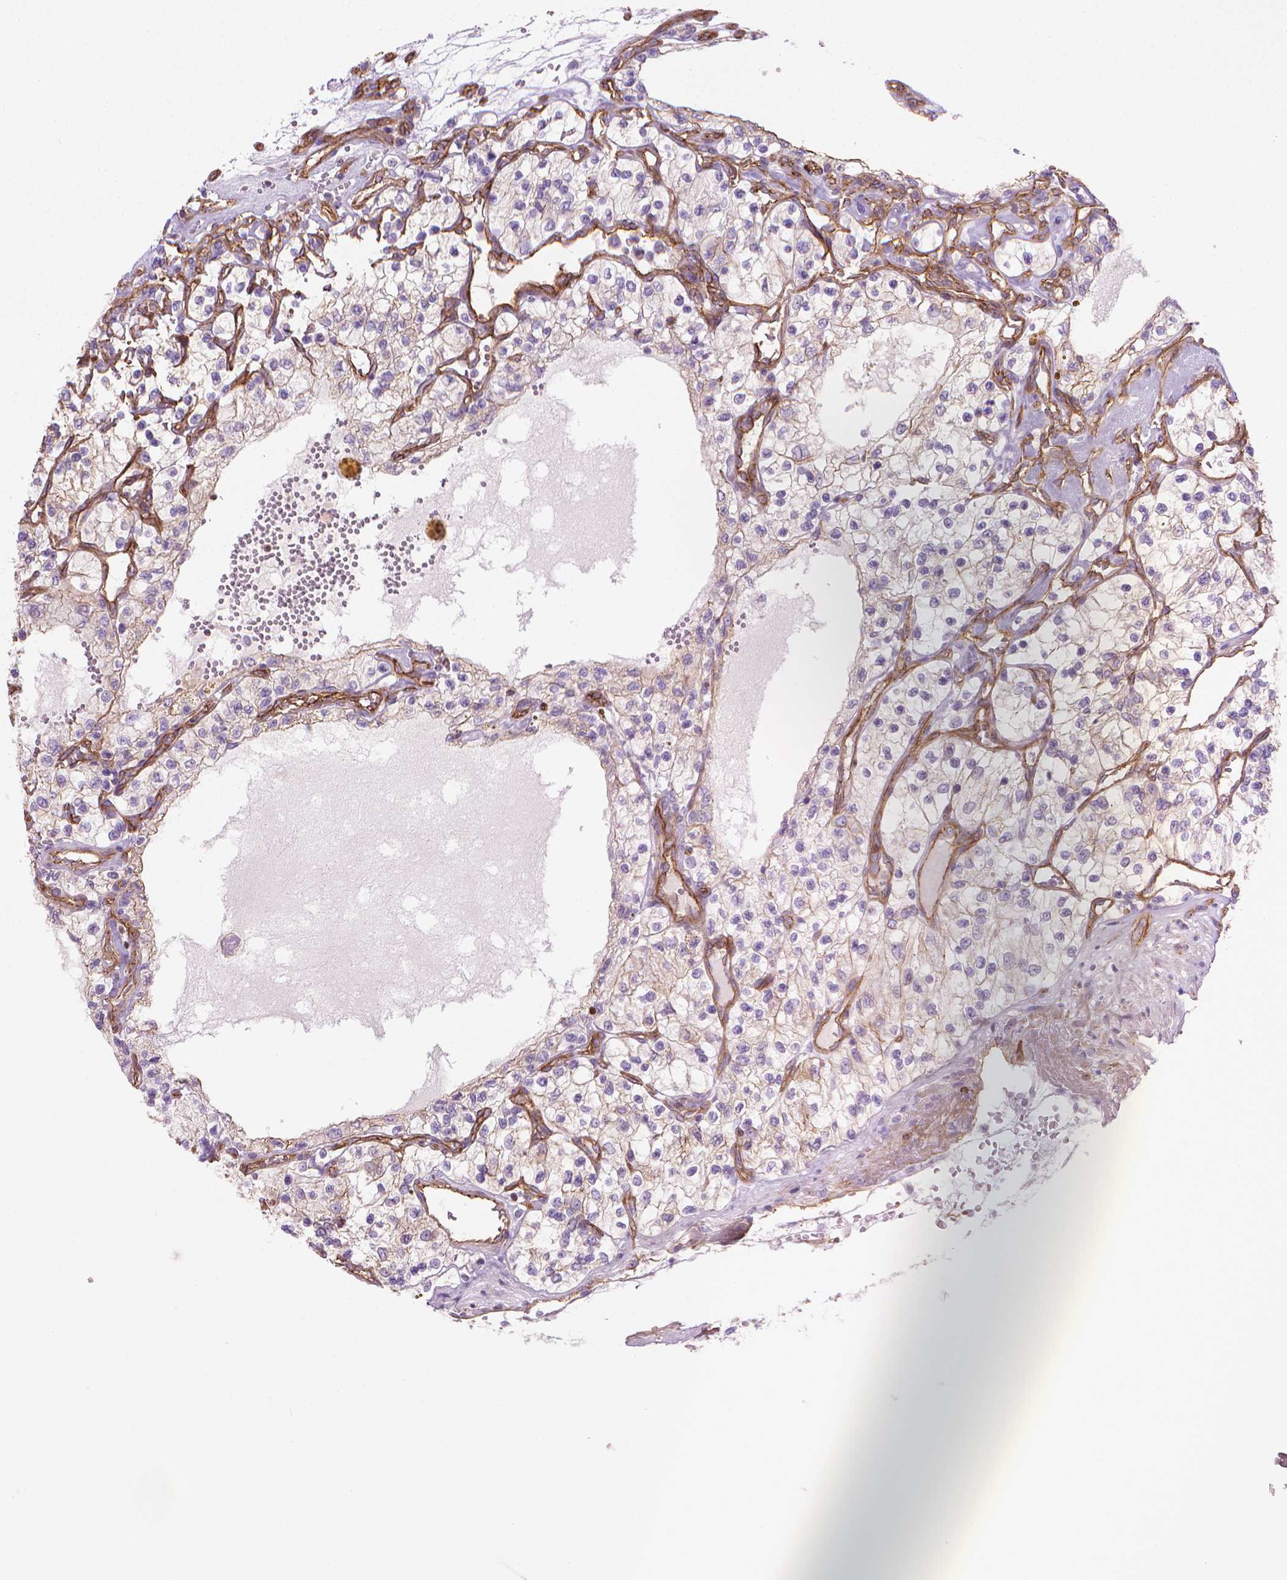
{"staining": {"intensity": "weak", "quantity": "<25%", "location": "cytoplasmic/membranous"}, "tissue": "renal cancer", "cell_type": "Tumor cells", "image_type": "cancer", "snomed": [{"axis": "morphology", "description": "Adenocarcinoma, NOS"}, {"axis": "topography", "description": "Kidney"}], "caption": "Renal cancer stained for a protein using immunohistochemistry exhibits no expression tumor cells.", "gene": "TENT5A", "patient": {"sex": "female", "age": 69}}